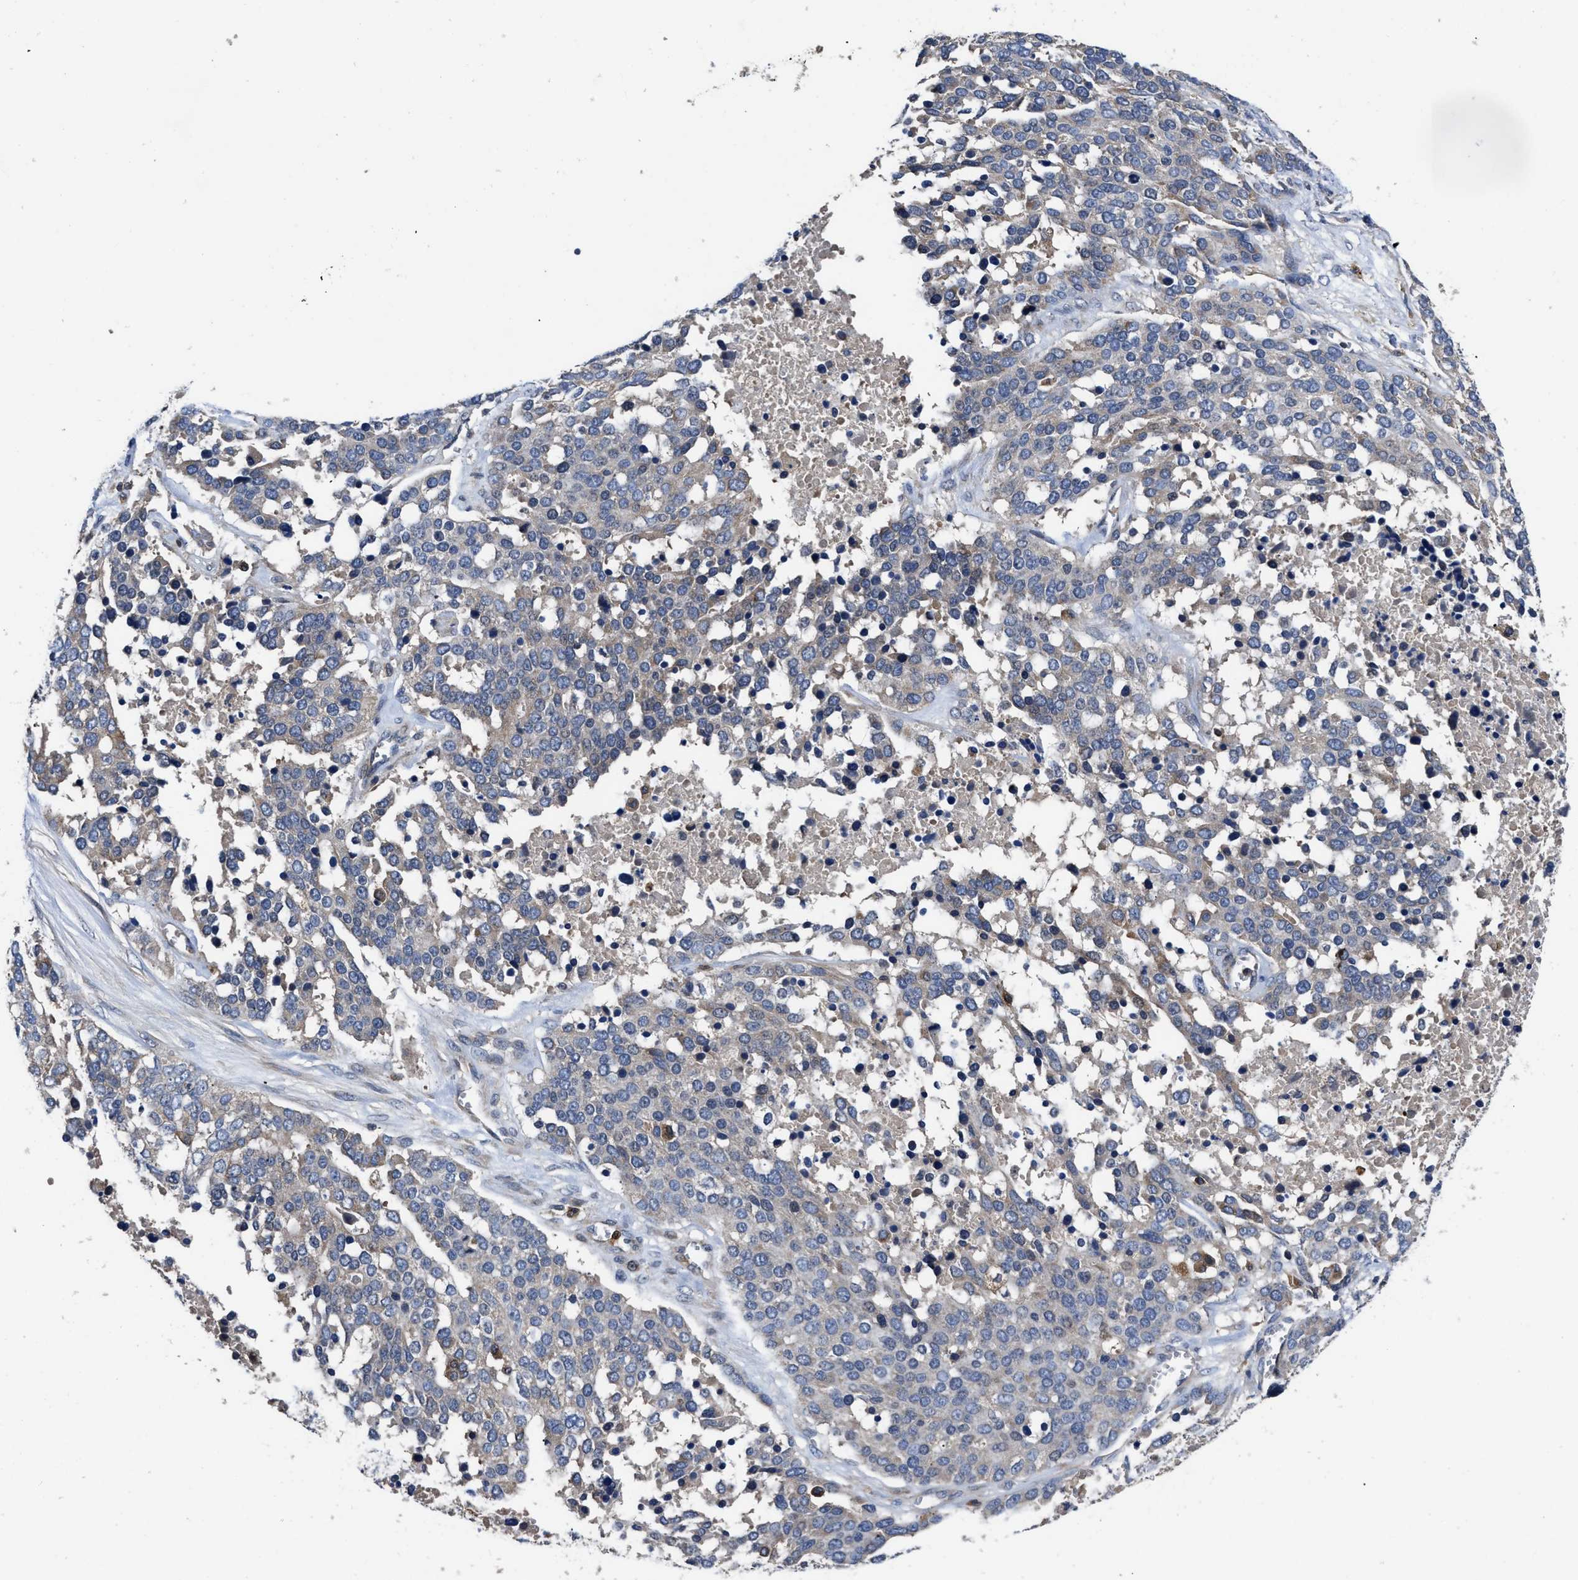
{"staining": {"intensity": "negative", "quantity": "none", "location": "none"}, "tissue": "ovarian cancer", "cell_type": "Tumor cells", "image_type": "cancer", "snomed": [{"axis": "morphology", "description": "Cystadenocarcinoma, serous, NOS"}, {"axis": "topography", "description": "Ovary"}], "caption": "Micrograph shows no significant protein staining in tumor cells of ovarian cancer. The staining was performed using DAB to visualize the protein expression in brown, while the nuclei were stained in blue with hematoxylin (Magnification: 20x).", "gene": "YBEY", "patient": {"sex": "female", "age": 44}}